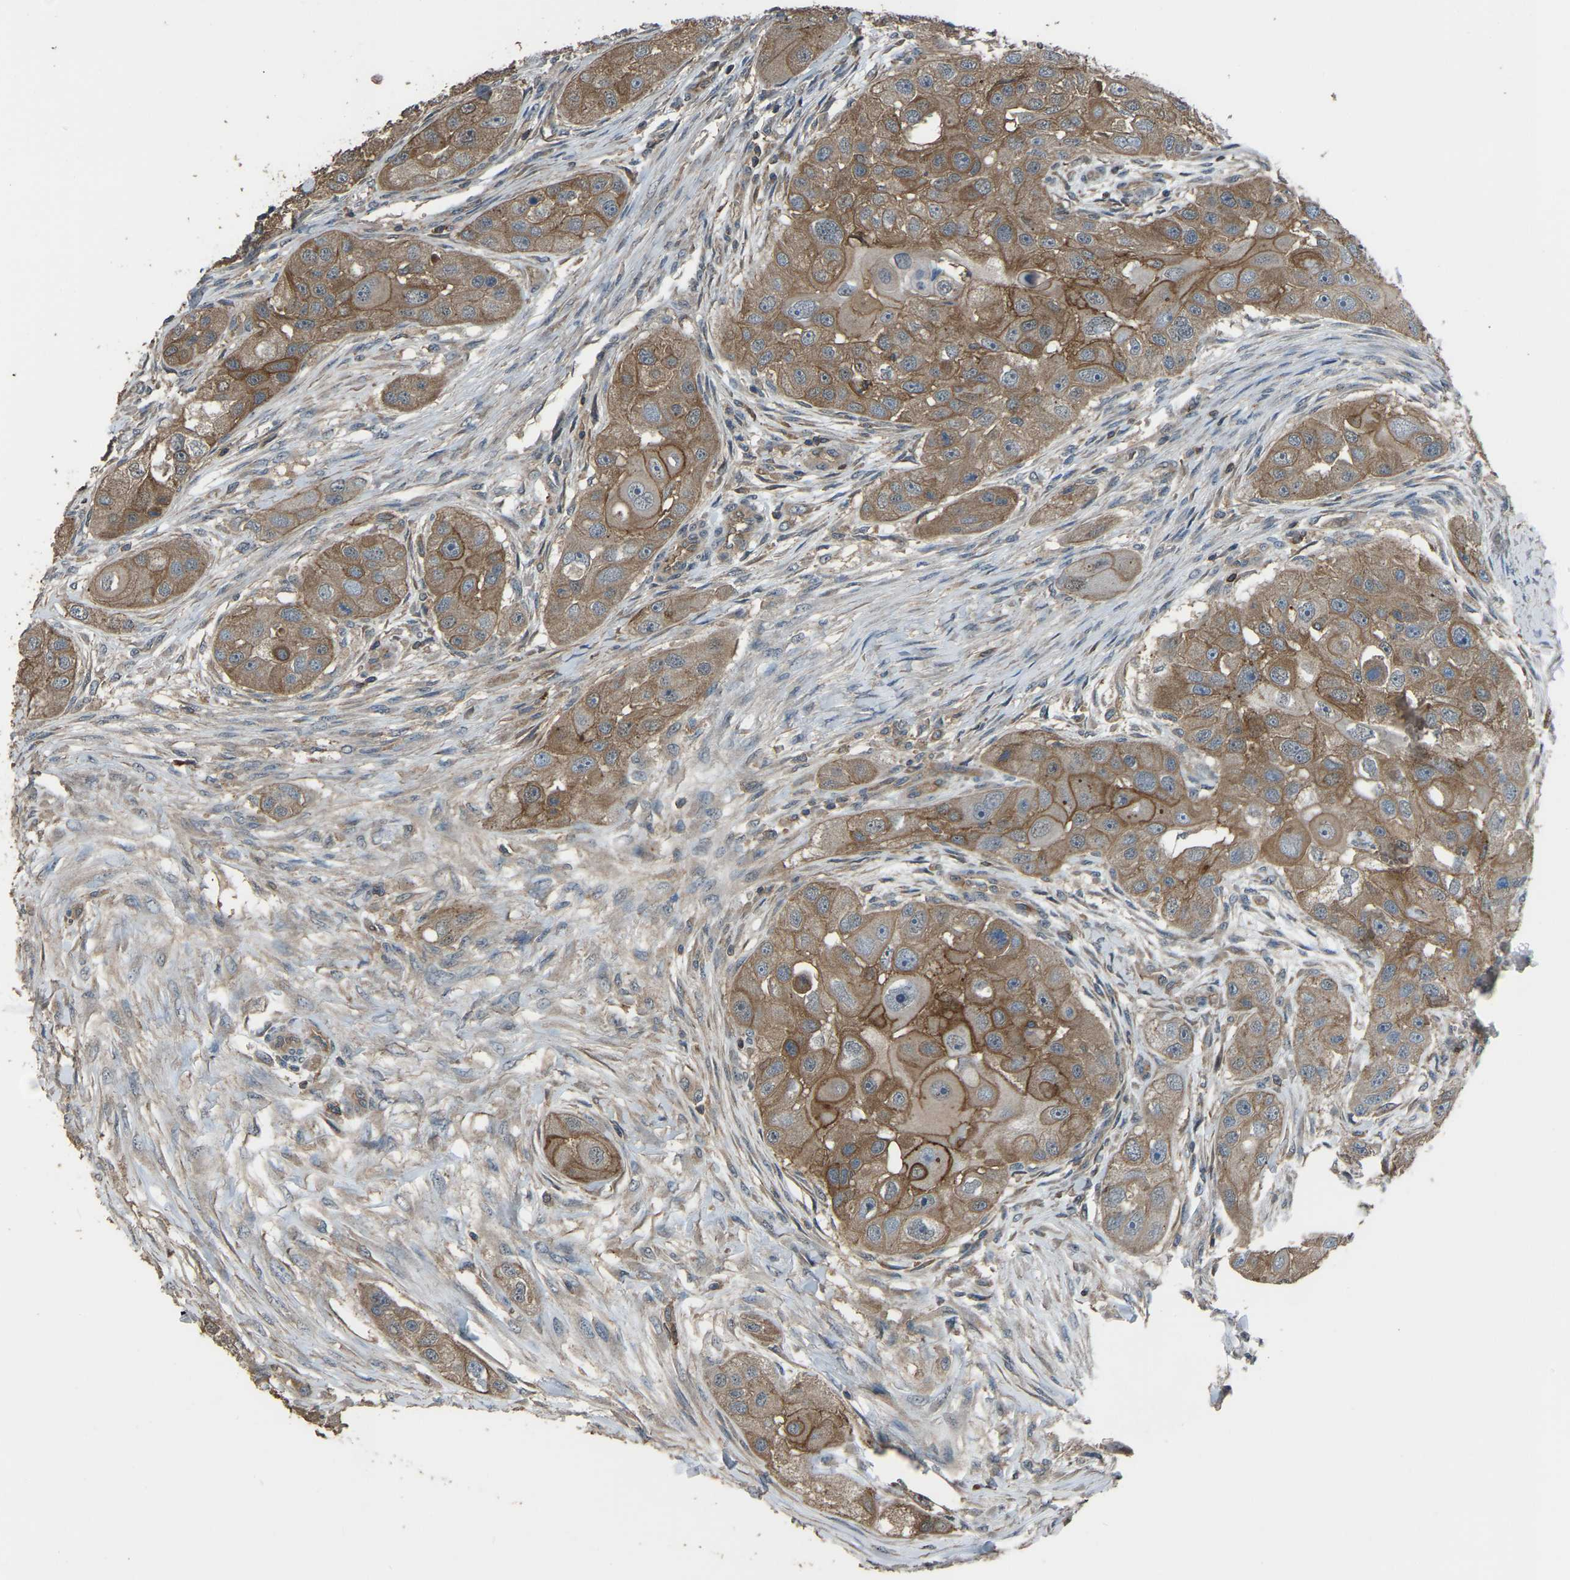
{"staining": {"intensity": "moderate", "quantity": ">75%", "location": "cytoplasmic/membranous"}, "tissue": "head and neck cancer", "cell_type": "Tumor cells", "image_type": "cancer", "snomed": [{"axis": "morphology", "description": "Normal tissue, NOS"}, {"axis": "morphology", "description": "Squamous cell carcinoma, NOS"}, {"axis": "topography", "description": "Skeletal muscle"}, {"axis": "topography", "description": "Head-Neck"}], "caption": "An immunohistochemistry photomicrograph of neoplastic tissue is shown. Protein staining in brown highlights moderate cytoplasmic/membranous positivity in head and neck squamous cell carcinoma within tumor cells.", "gene": "SLC4A2", "patient": {"sex": "male", "age": 51}}